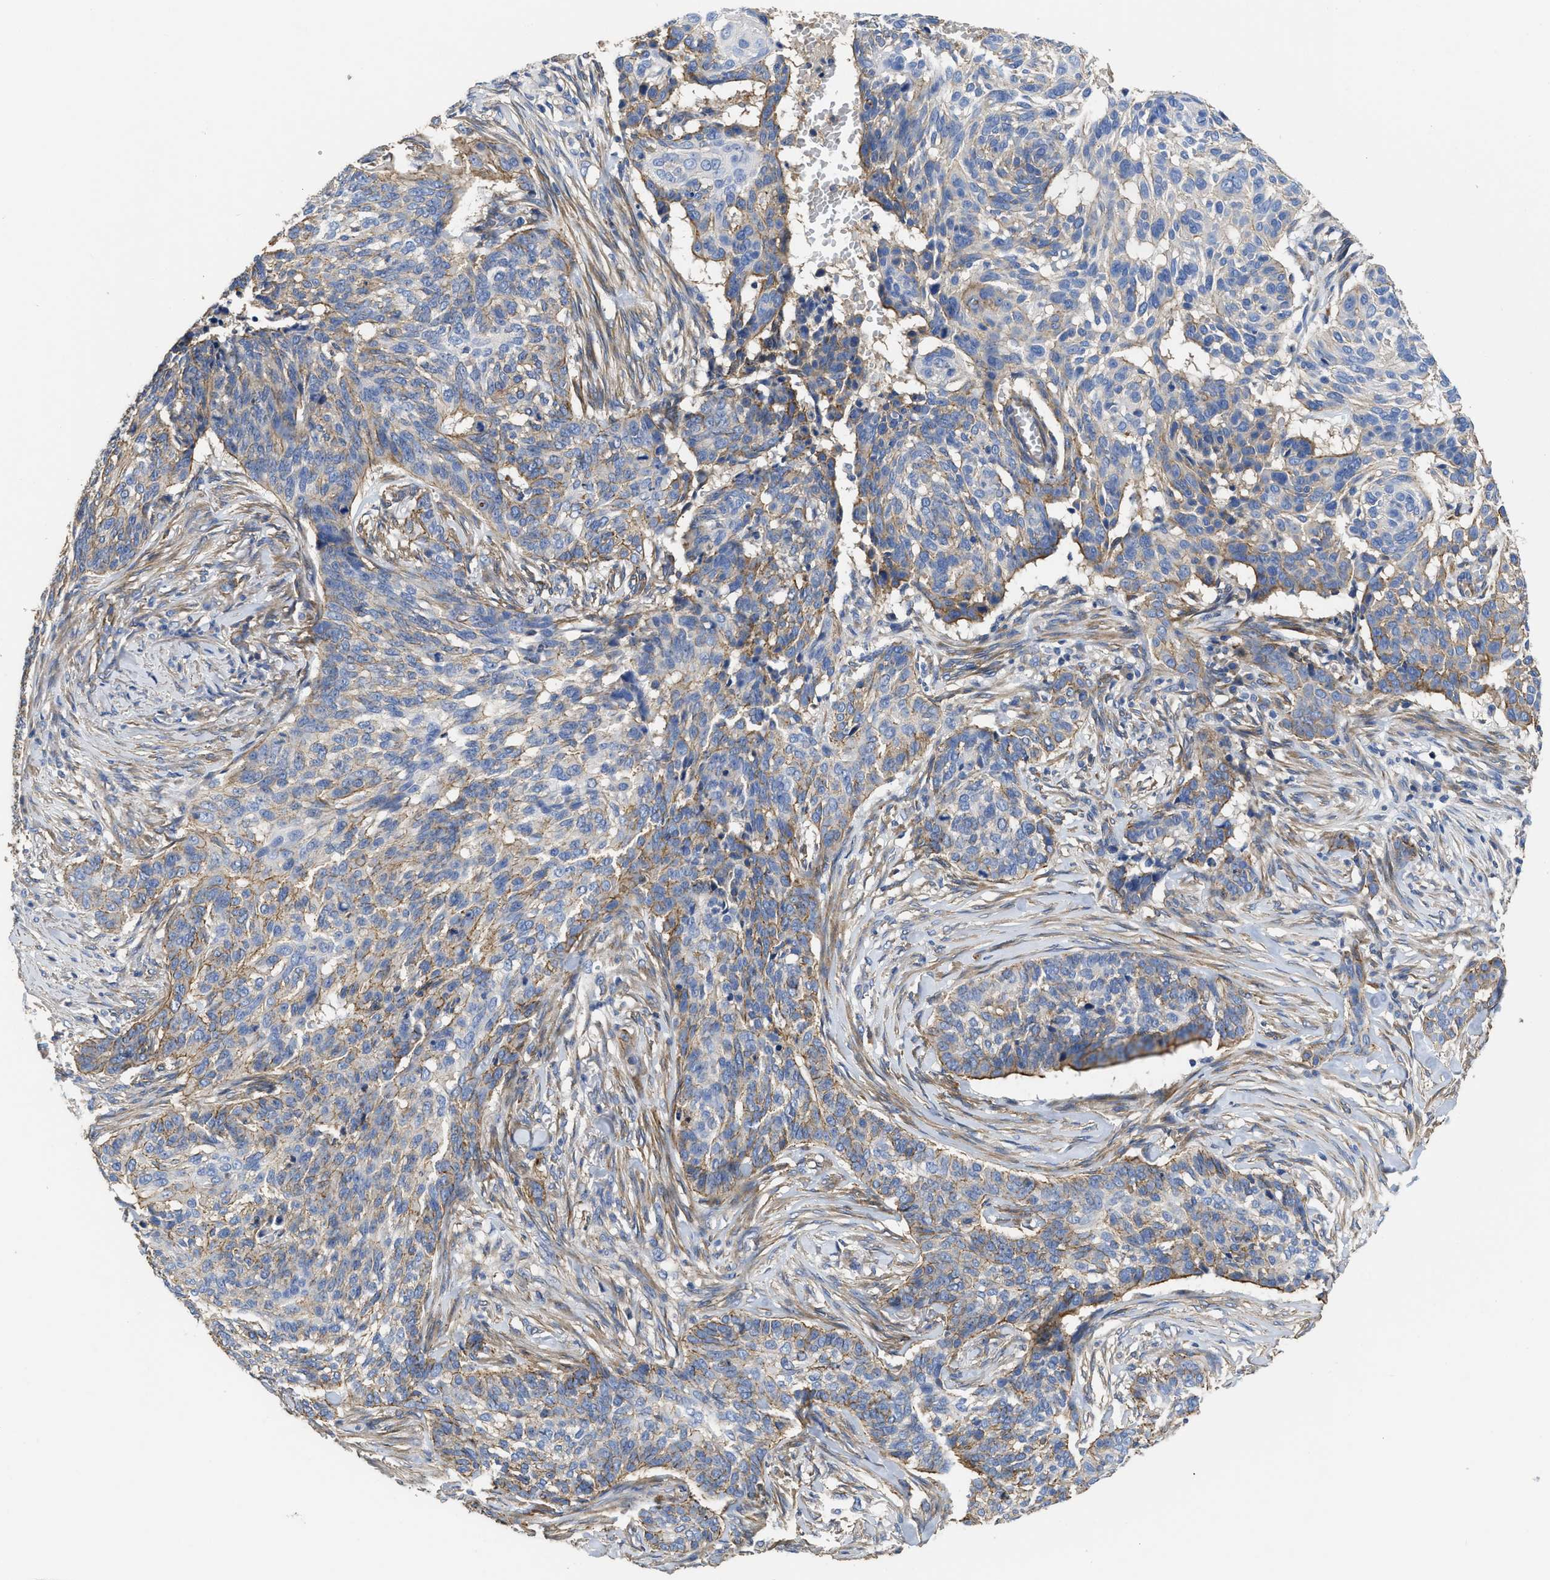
{"staining": {"intensity": "negative", "quantity": "none", "location": "none"}, "tissue": "skin cancer", "cell_type": "Tumor cells", "image_type": "cancer", "snomed": [{"axis": "morphology", "description": "Basal cell carcinoma"}, {"axis": "topography", "description": "Skin"}], "caption": "Micrograph shows no protein positivity in tumor cells of skin cancer (basal cell carcinoma) tissue. (Stains: DAB immunohistochemistry with hematoxylin counter stain, Microscopy: brightfield microscopy at high magnification).", "gene": "USP4", "patient": {"sex": "male", "age": 85}}